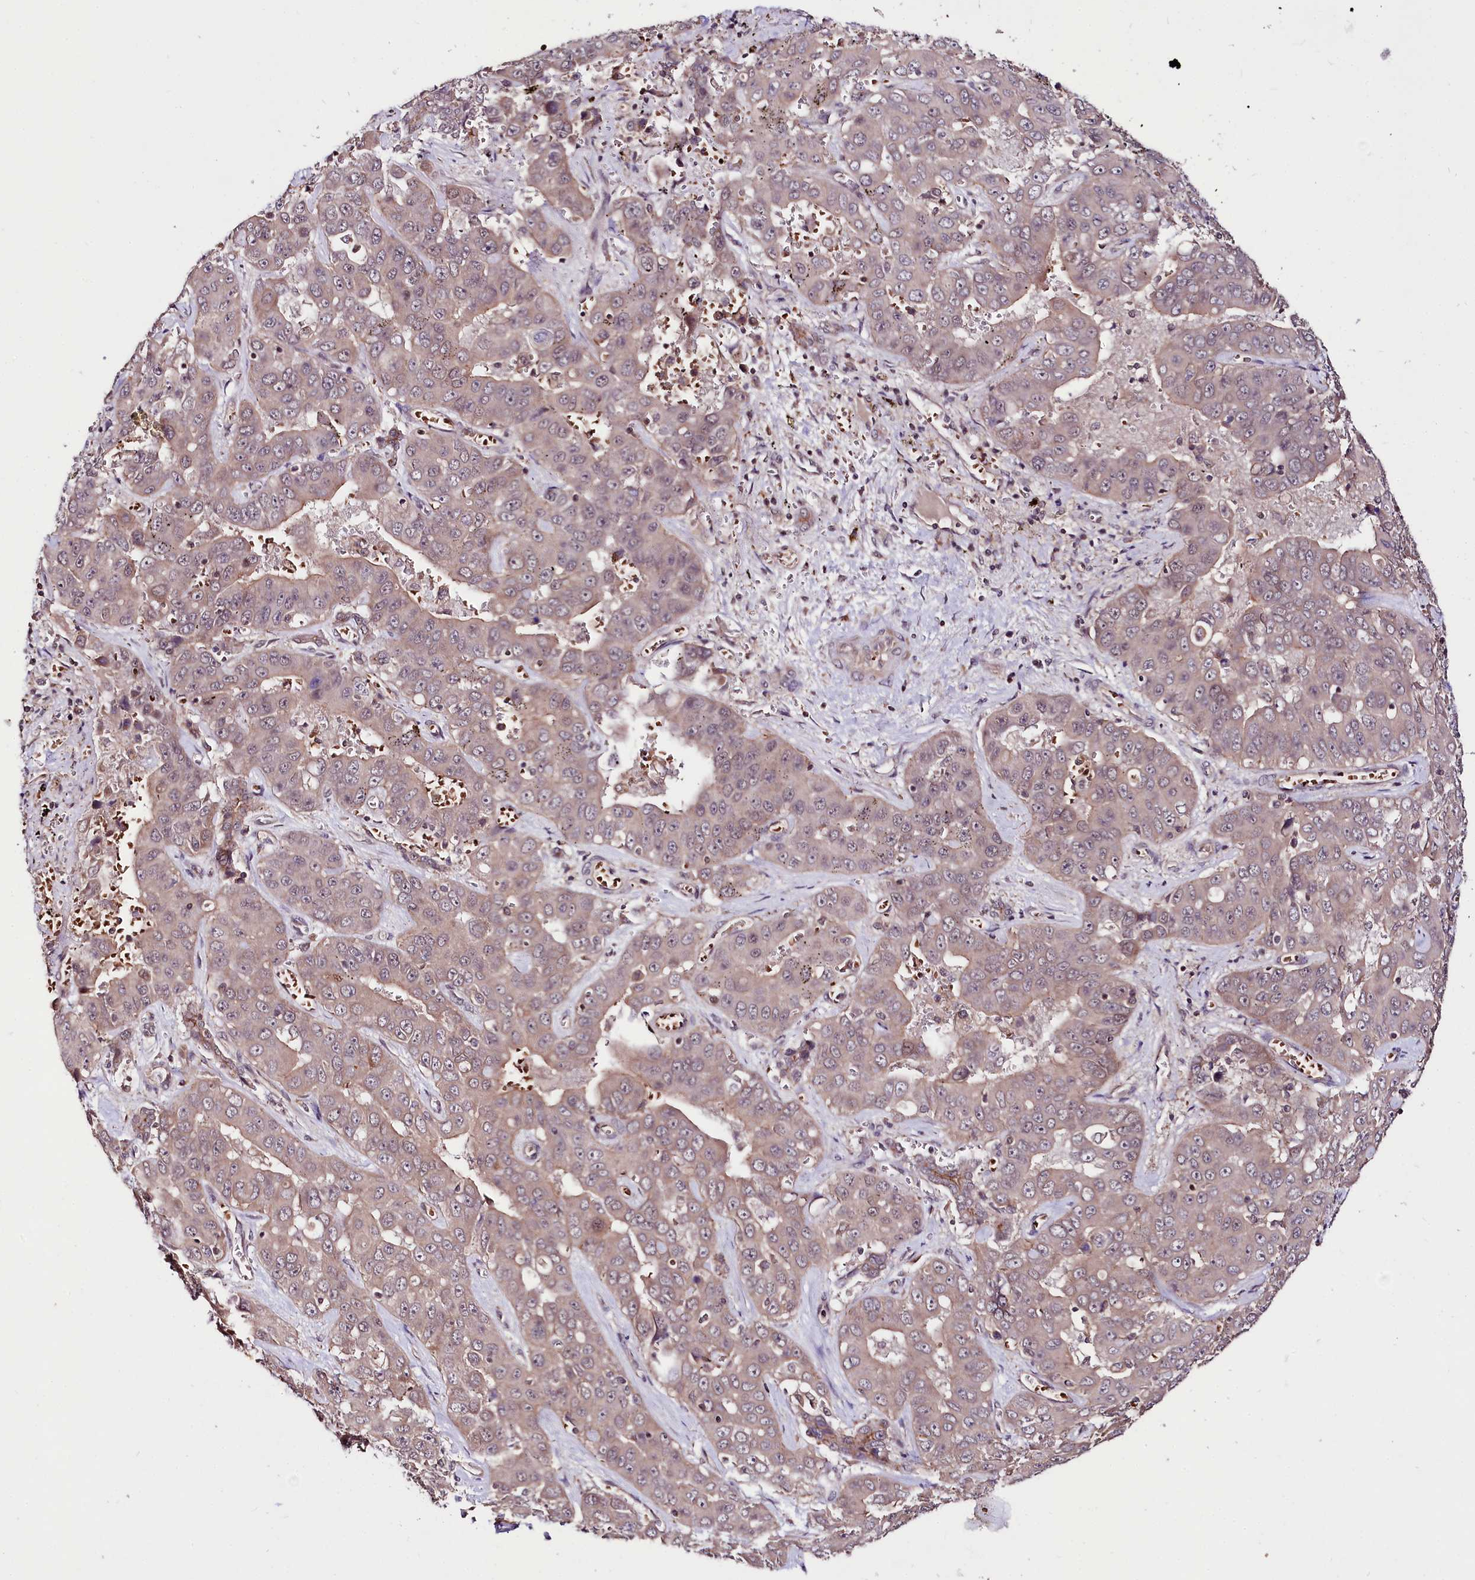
{"staining": {"intensity": "moderate", "quantity": "<25%", "location": "cytoplasmic/membranous"}, "tissue": "liver cancer", "cell_type": "Tumor cells", "image_type": "cancer", "snomed": [{"axis": "morphology", "description": "Cholangiocarcinoma"}, {"axis": "topography", "description": "Liver"}], "caption": "This is an image of immunohistochemistry (IHC) staining of liver cancer, which shows moderate staining in the cytoplasmic/membranous of tumor cells.", "gene": "TAFAZZIN", "patient": {"sex": "female", "age": 52}}